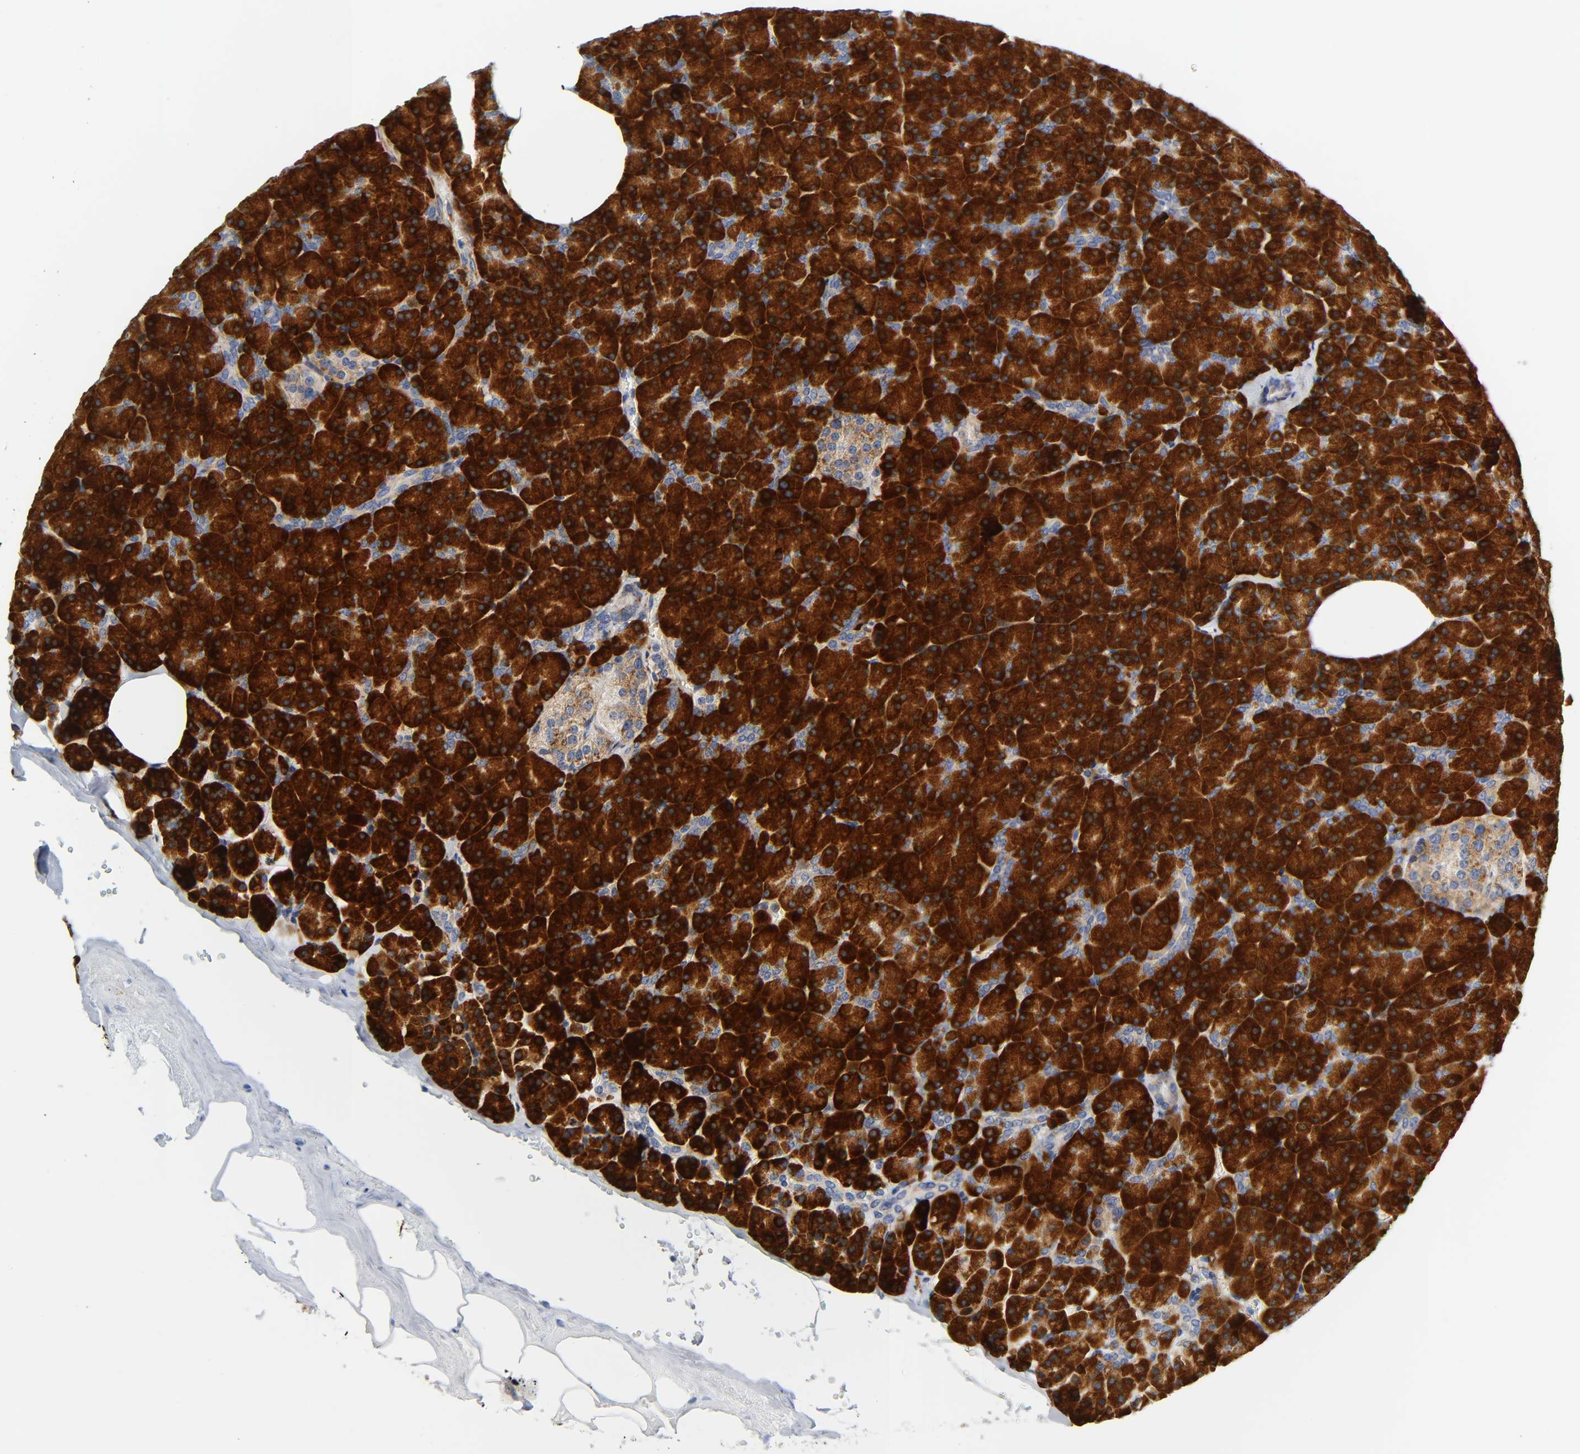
{"staining": {"intensity": "strong", "quantity": ">75%", "location": "cytoplasmic/membranous"}, "tissue": "pancreas", "cell_type": "Exocrine glandular cells", "image_type": "normal", "snomed": [{"axis": "morphology", "description": "Normal tissue, NOS"}, {"axis": "topography", "description": "Pancreas"}], "caption": "Exocrine glandular cells reveal strong cytoplasmic/membranous staining in about >75% of cells in normal pancreas.", "gene": "REL", "patient": {"sex": "female", "age": 35}}